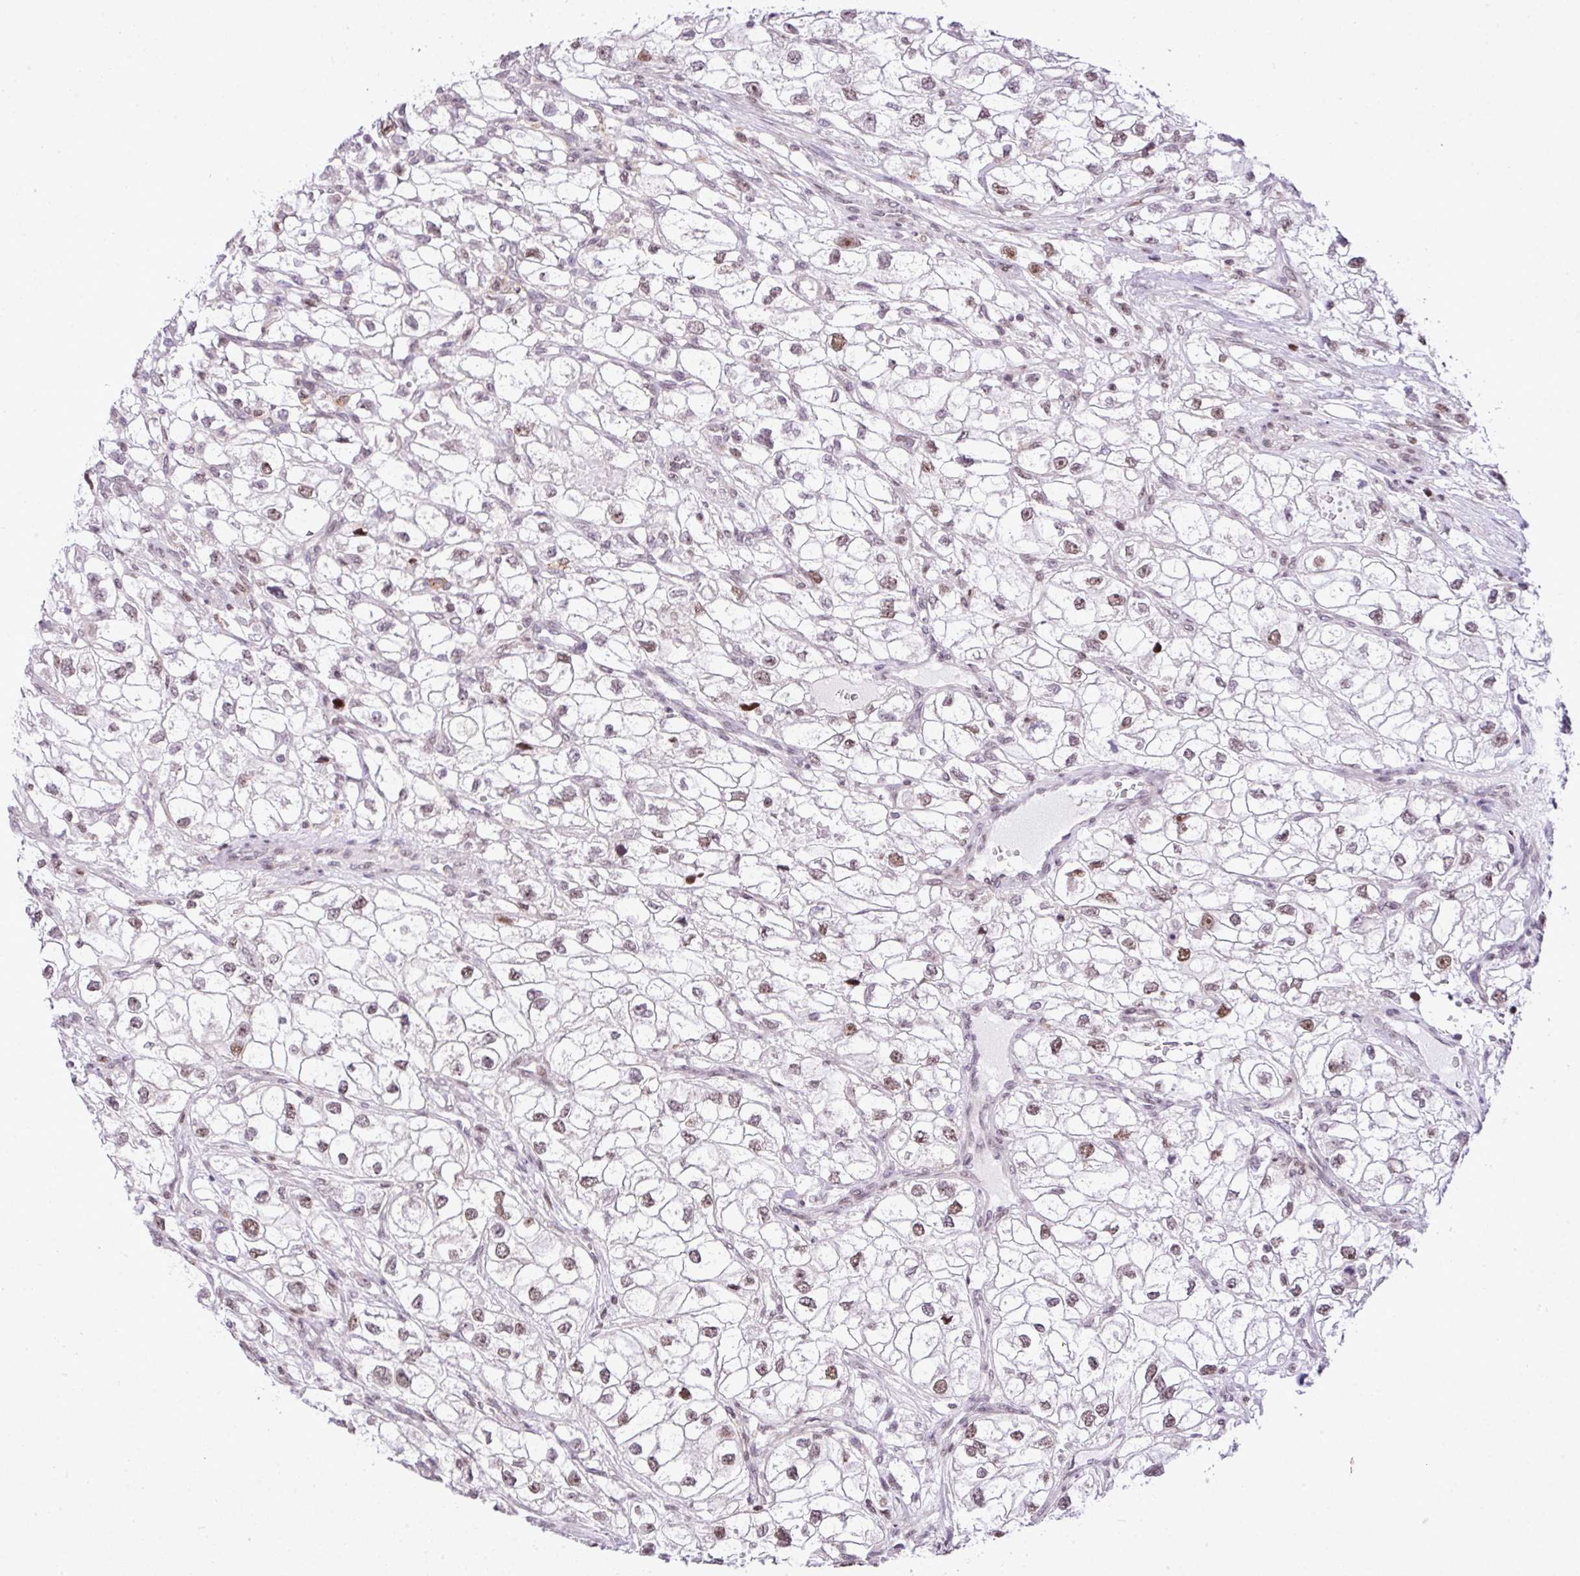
{"staining": {"intensity": "weak", "quantity": ">75%", "location": "nuclear"}, "tissue": "renal cancer", "cell_type": "Tumor cells", "image_type": "cancer", "snomed": [{"axis": "morphology", "description": "Adenocarcinoma, NOS"}, {"axis": "topography", "description": "Kidney"}], "caption": "Protein expression analysis of renal cancer demonstrates weak nuclear positivity in about >75% of tumor cells.", "gene": "CCDC137", "patient": {"sex": "male", "age": 59}}